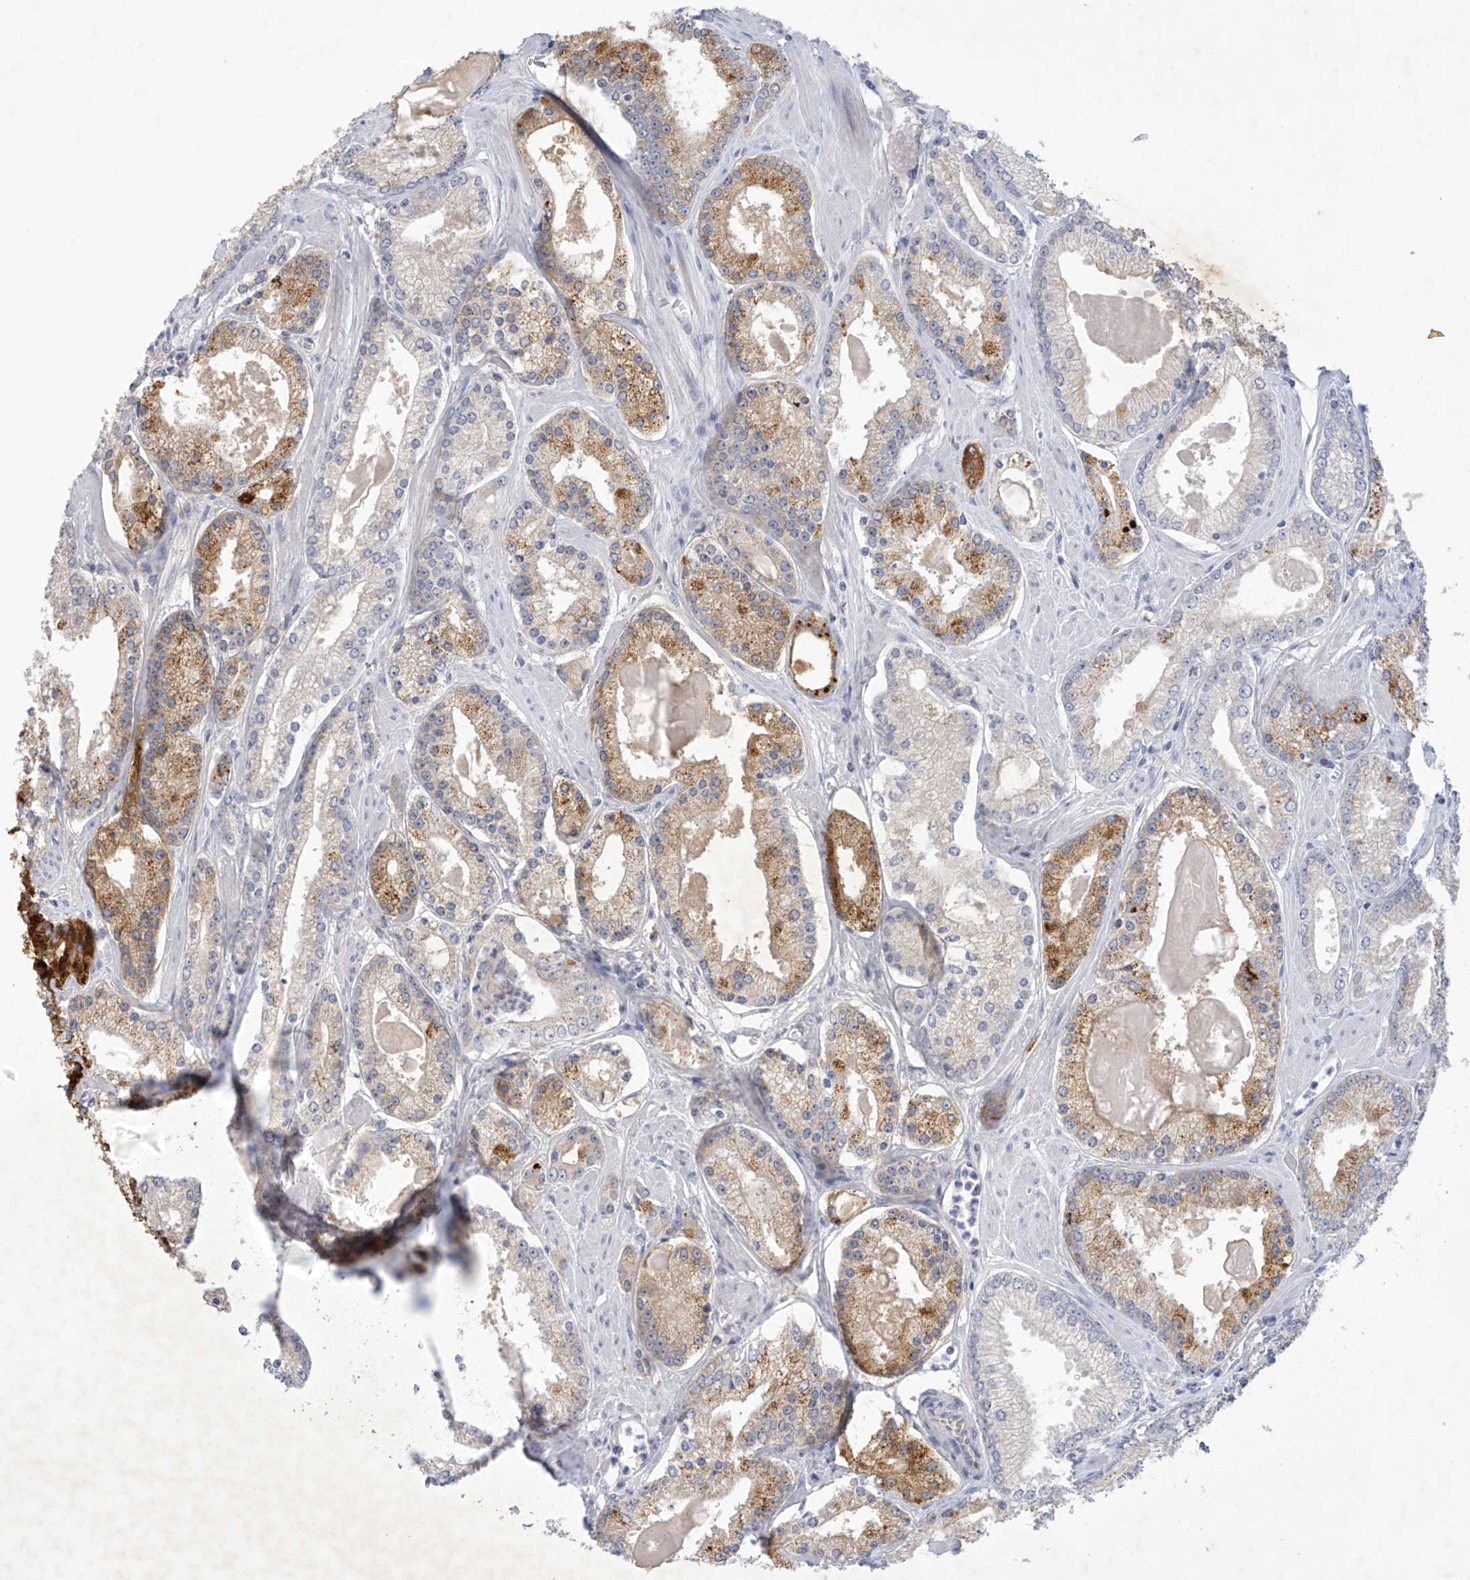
{"staining": {"intensity": "moderate", "quantity": ">75%", "location": "cytoplasmic/membranous"}, "tissue": "prostate cancer", "cell_type": "Tumor cells", "image_type": "cancer", "snomed": [{"axis": "morphology", "description": "Adenocarcinoma, Low grade"}, {"axis": "topography", "description": "Prostate"}], "caption": "A brown stain shows moderate cytoplasmic/membranous positivity of a protein in low-grade adenocarcinoma (prostate) tumor cells.", "gene": "IBA57", "patient": {"sex": "male", "age": 54}}